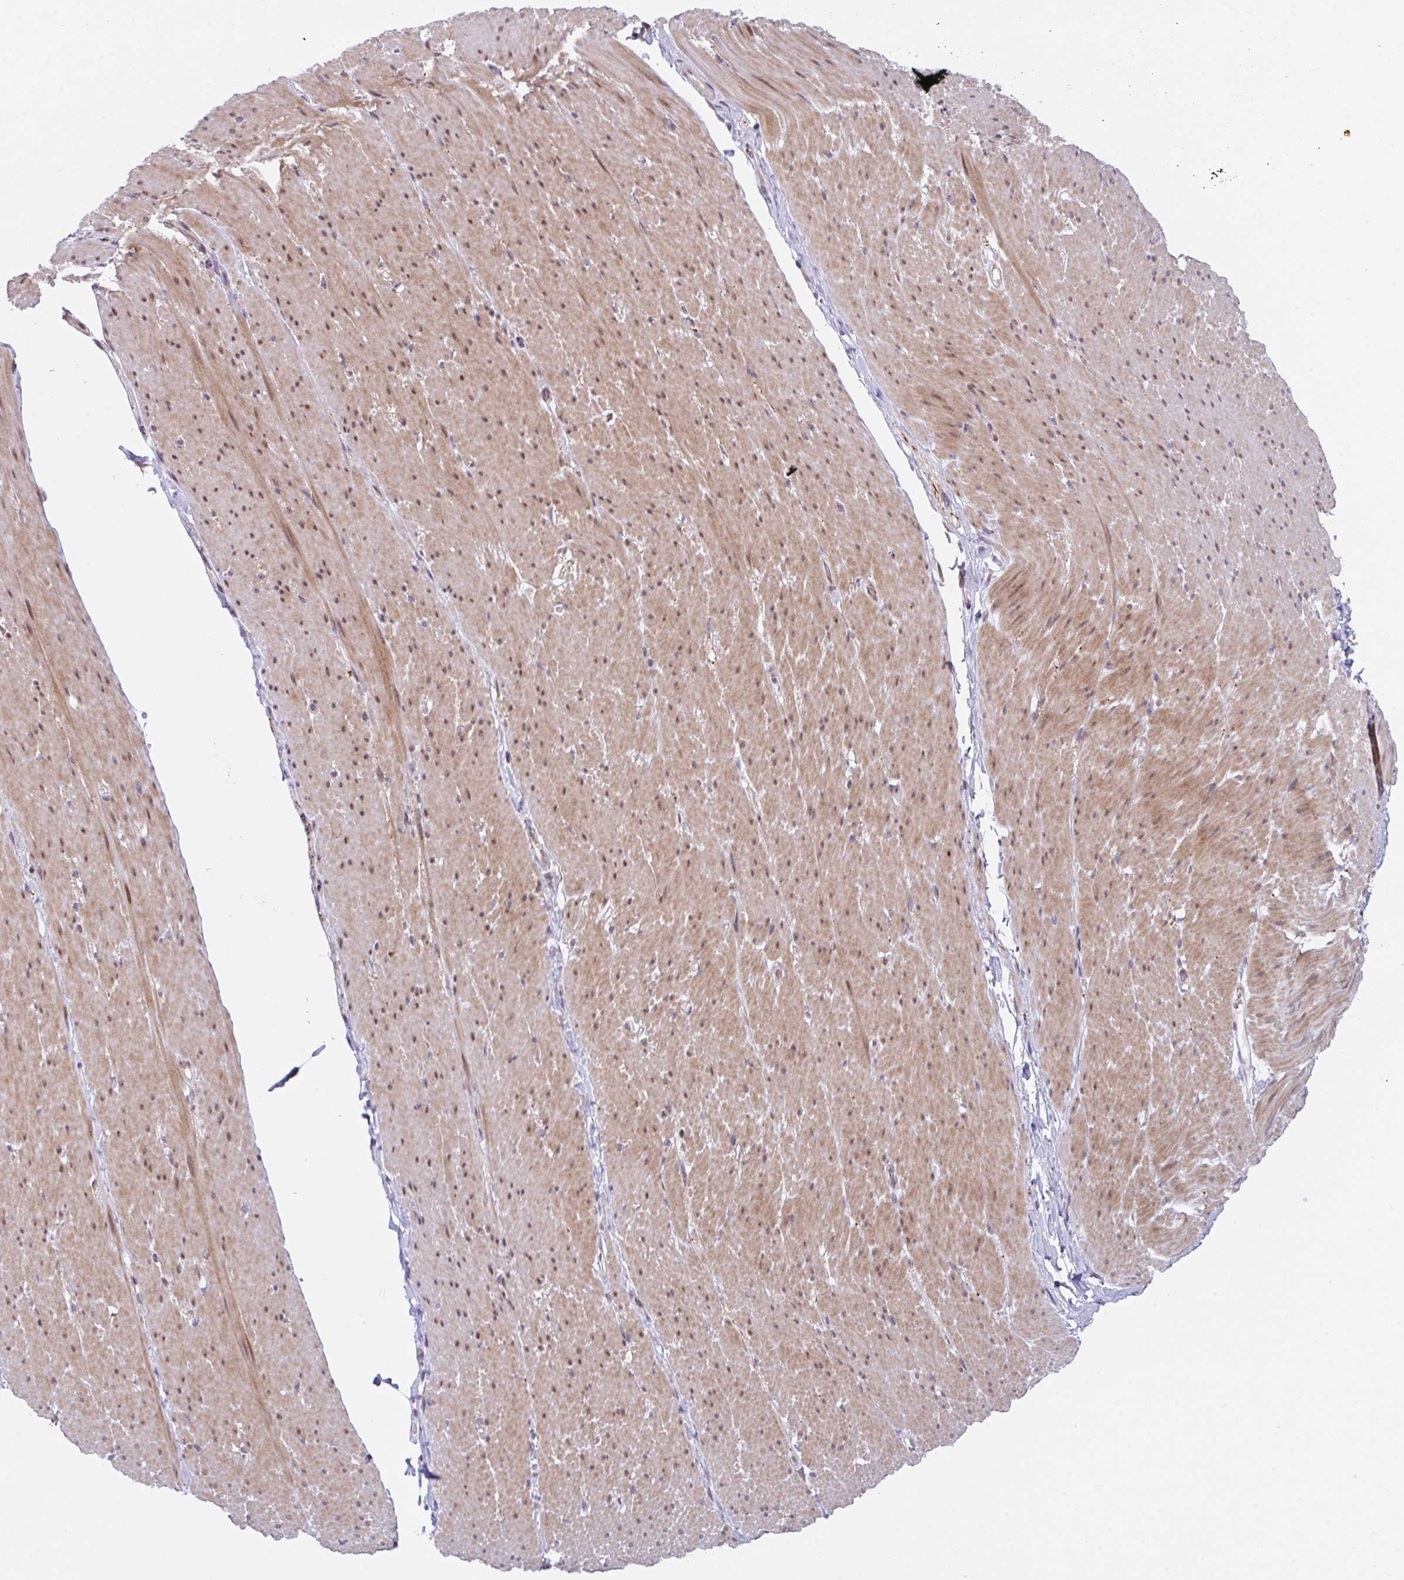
{"staining": {"intensity": "moderate", "quantity": "25%-75%", "location": "cytoplasmic/membranous,nuclear"}, "tissue": "smooth muscle", "cell_type": "Smooth muscle cells", "image_type": "normal", "snomed": [{"axis": "morphology", "description": "Normal tissue, NOS"}, {"axis": "topography", "description": "Smooth muscle"}, {"axis": "topography", "description": "Rectum"}], "caption": "High-power microscopy captured an IHC micrograph of unremarkable smooth muscle, revealing moderate cytoplasmic/membranous,nuclear expression in about 25%-75% of smooth muscle cells. The staining was performed using DAB, with brown indicating positive protein expression. Nuclei are stained blue with hematoxylin.", "gene": "RBM18", "patient": {"sex": "male", "age": 53}}